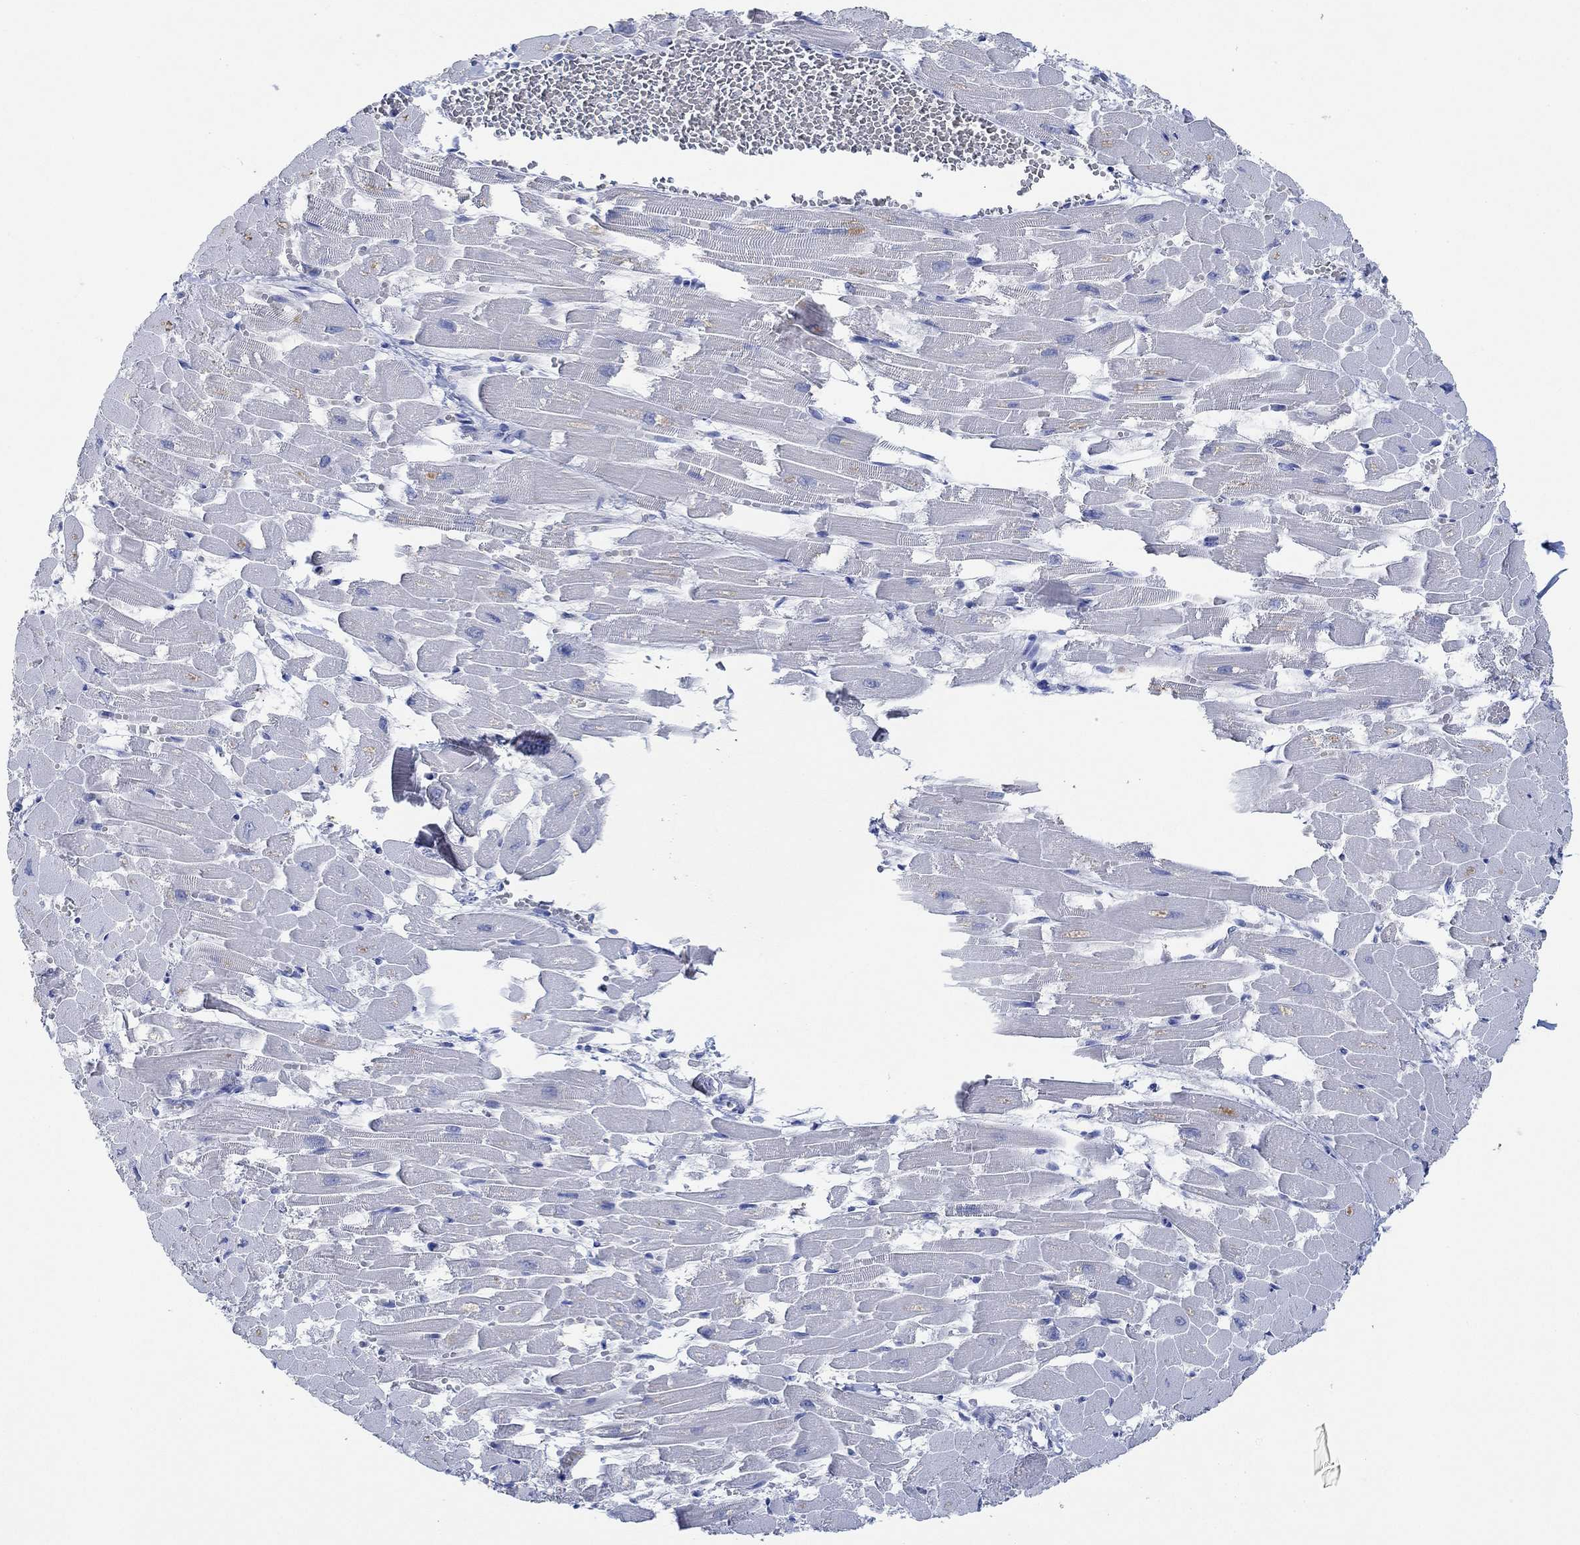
{"staining": {"intensity": "negative", "quantity": "none", "location": "none"}, "tissue": "heart muscle", "cell_type": "Cardiomyocytes", "image_type": "normal", "snomed": [{"axis": "morphology", "description": "Normal tissue, NOS"}, {"axis": "topography", "description": "Heart"}], "caption": "Cardiomyocytes show no significant protein staining in unremarkable heart muscle. The staining was performed using DAB (3,3'-diaminobenzidine) to visualize the protein expression in brown, while the nuclei were stained in blue with hematoxylin (Magnification: 20x).", "gene": "PPP1R17", "patient": {"sex": "female", "age": 52}}